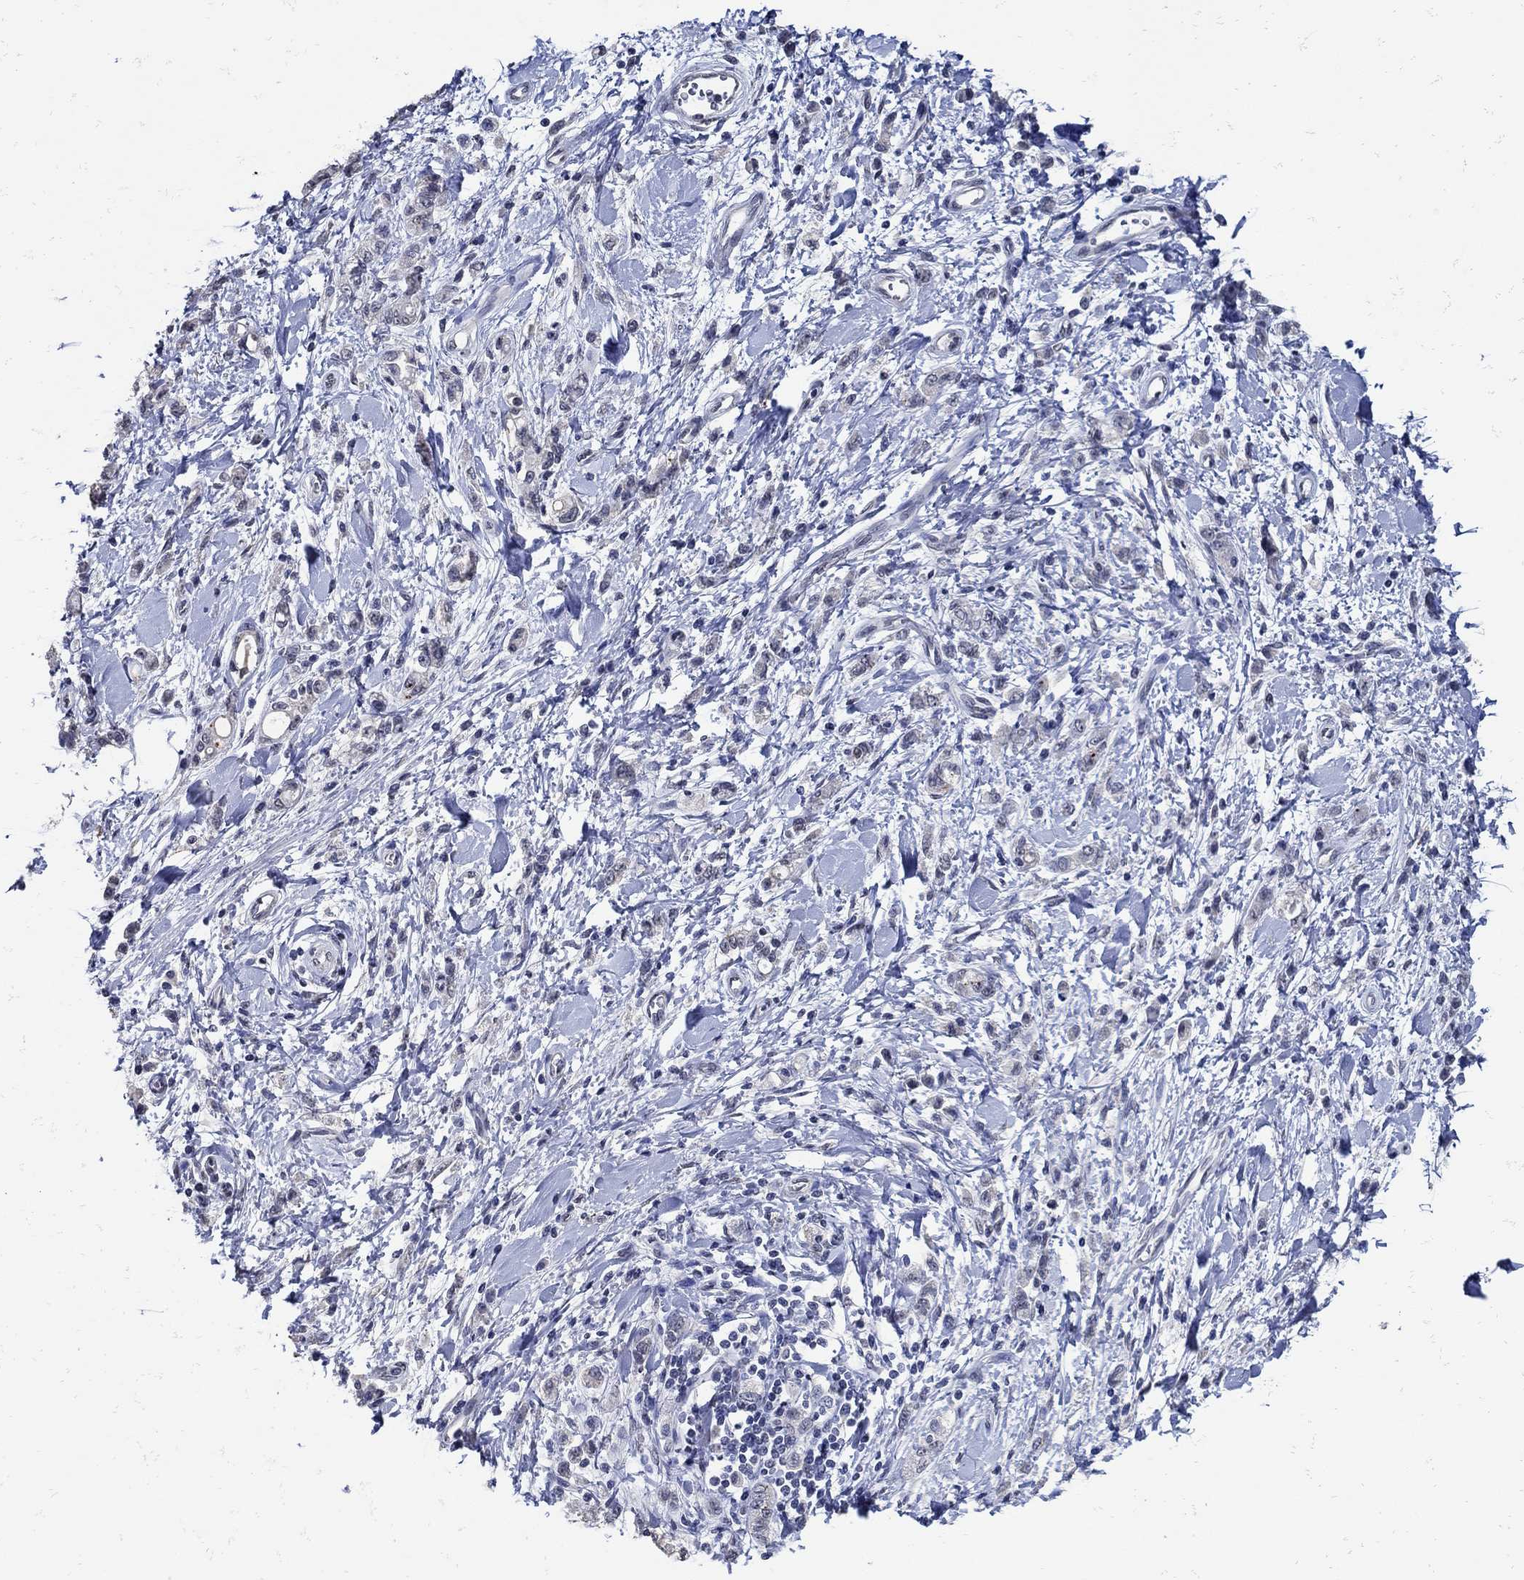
{"staining": {"intensity": "weak", "quantity": "25%-75%", "location": "cytoplasmic/membranous"}, "tissue": "stomach cancer", "cell_type": "Tumor cells", "image_type": "cancer", "snomed": [{"axis": "morphology", "description": "Adenocarcinoma, NOS"}, {"axis": "topography", "description": "Stomach"}], "caption": "Human stomach adenocarcinoma stained with a brown dye displays weak cytoplasmic/membranous positive staining in about 25%-75% of tumor cells.", "gene": "KCNN3", "patient": {"sex": "male", "age": 77}}